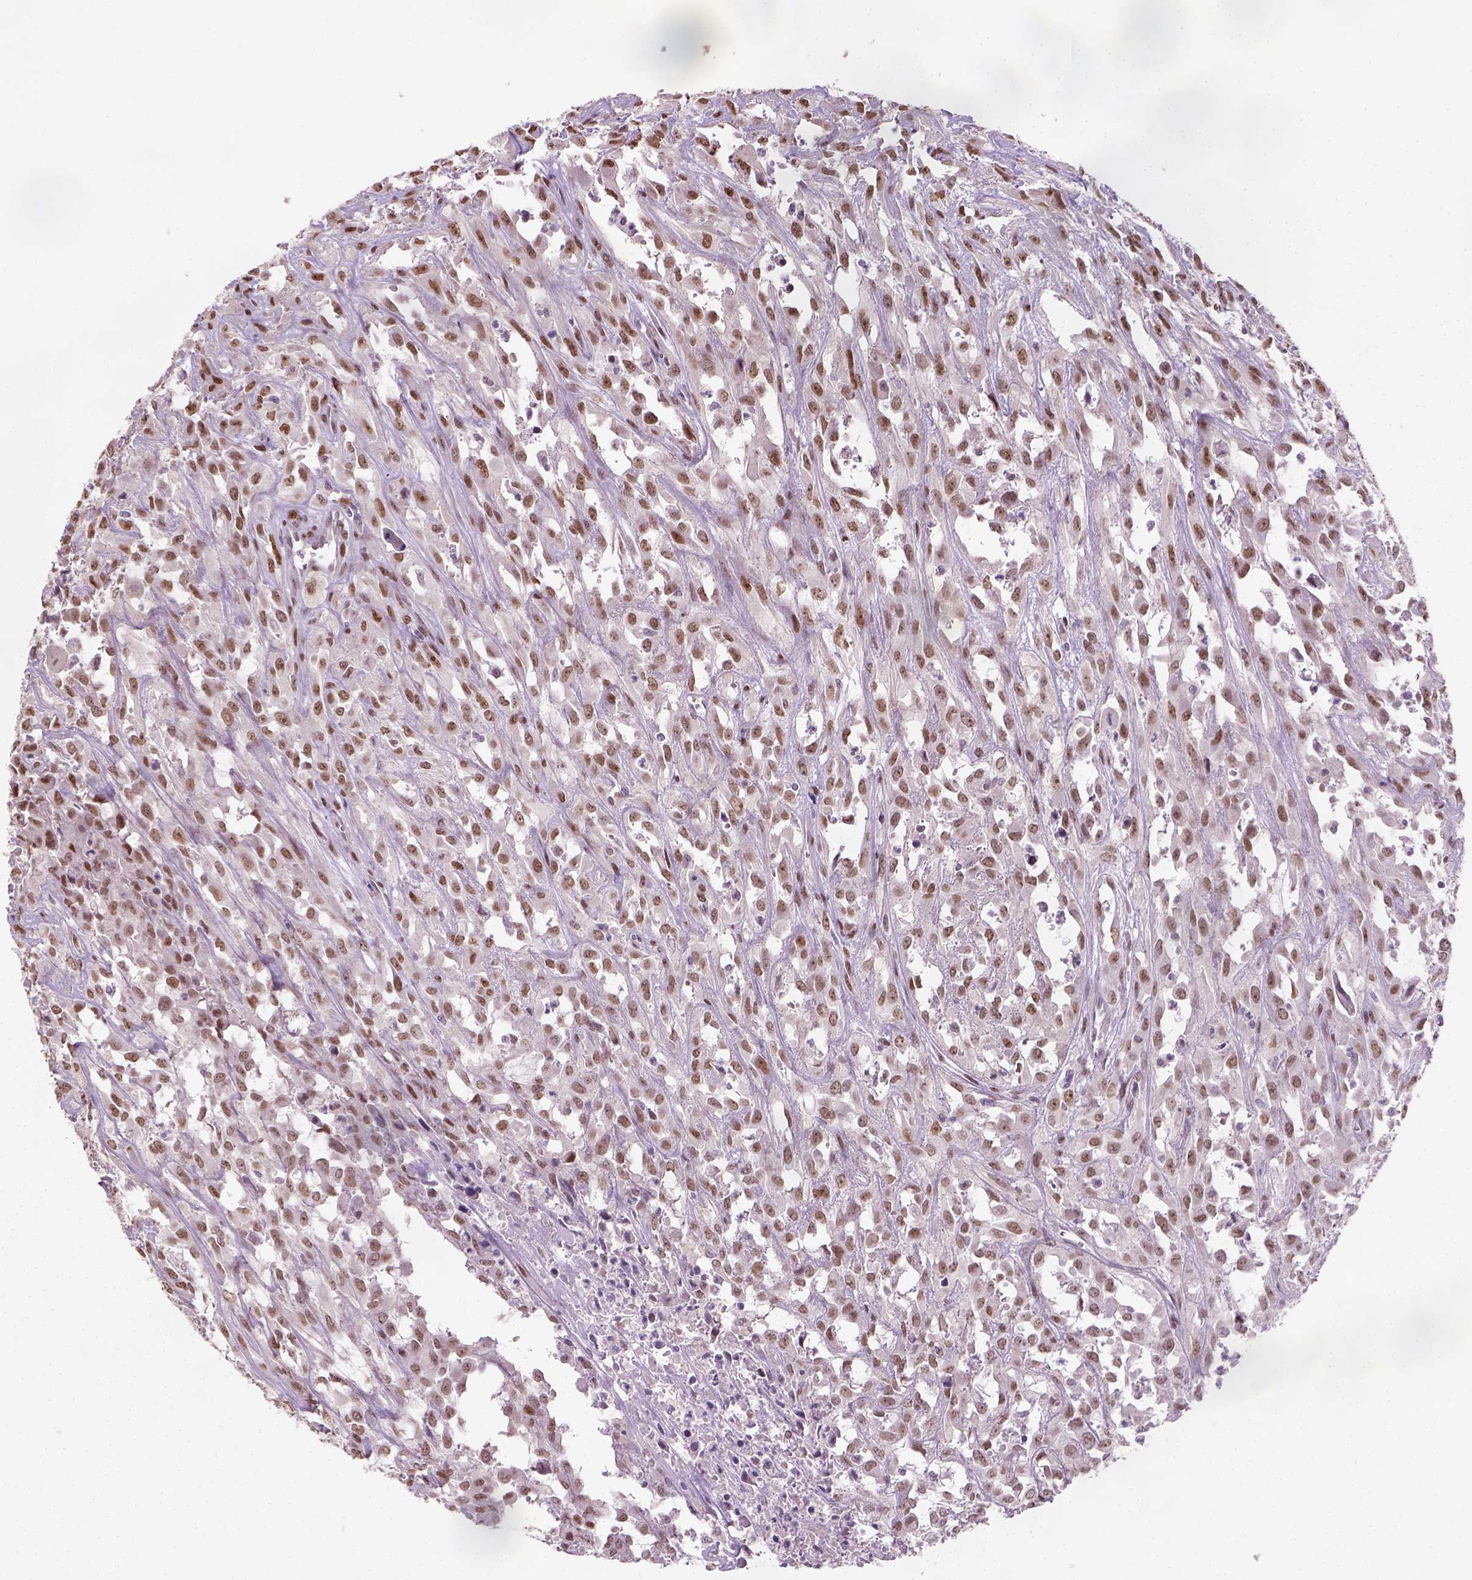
{"staining": {"intensity": "moderate", "quantity": ">75%", "location": "nuclear"}, "tissue": "urothelial cancer", "cell_type": "Tumor cells", "image_type": "cancer", "snomed": [{"axis": "morphology", "description": "Urothelial carcinoma, High grade"}, {"axis": "topography", "description": "Urinary bladder"}], "caption": "Protein expression analysis of human urothelial cancer reveals moderate nuclear expression in about >75% of tumor cells.", "gene": "C1orf112", "patient": {"sex": "male", "age": 67}}